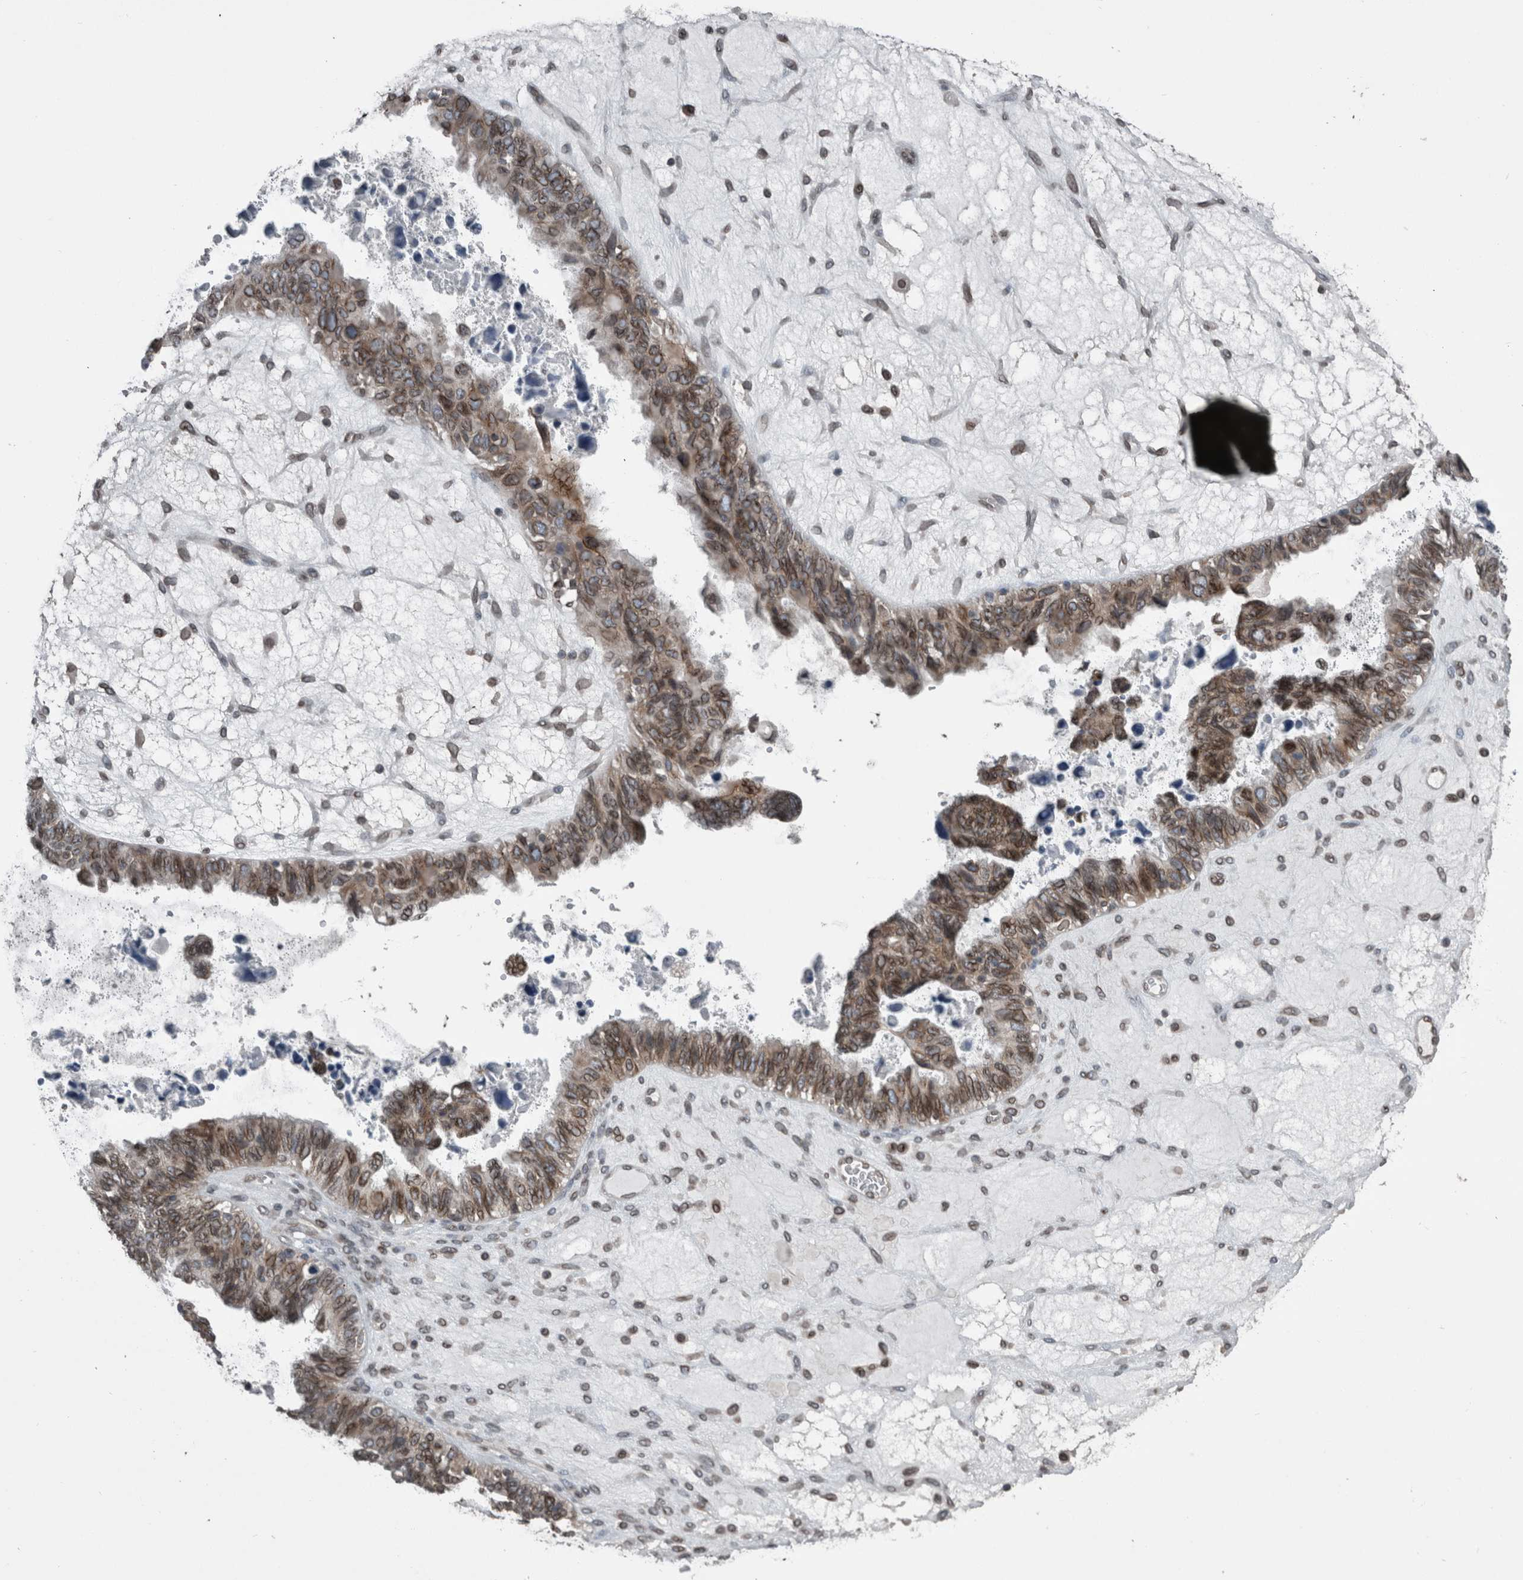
{"staining": {"intensity": "moderate", "quantity": ">75%", "location": "cytoplasmic/membranous,nuclear"}, "tissue": "ovarian cancer", "cell_type": "Tumor cells", "image_type": "cancer", "snomed": [{"axis": "morphology", "description": "Cystadenocarcinoma, serous, NOS"}, {"axis": "topography", "description": "Ovary"}], "caption": "Immunohistochemical staining of human ovarian cancer (serous cystadenocarcinoma) demonstrates medium levels of moderate cytoplasmic/membranous and nuclear expression in approximately >75% of tumor cells. The staining was performed using DAB, with brown indicating positive protein expression. Nuclei are stained blue with hematoxylin.", "gene": "RANBP2", "patient": {"sex": "female", "age": 79}}